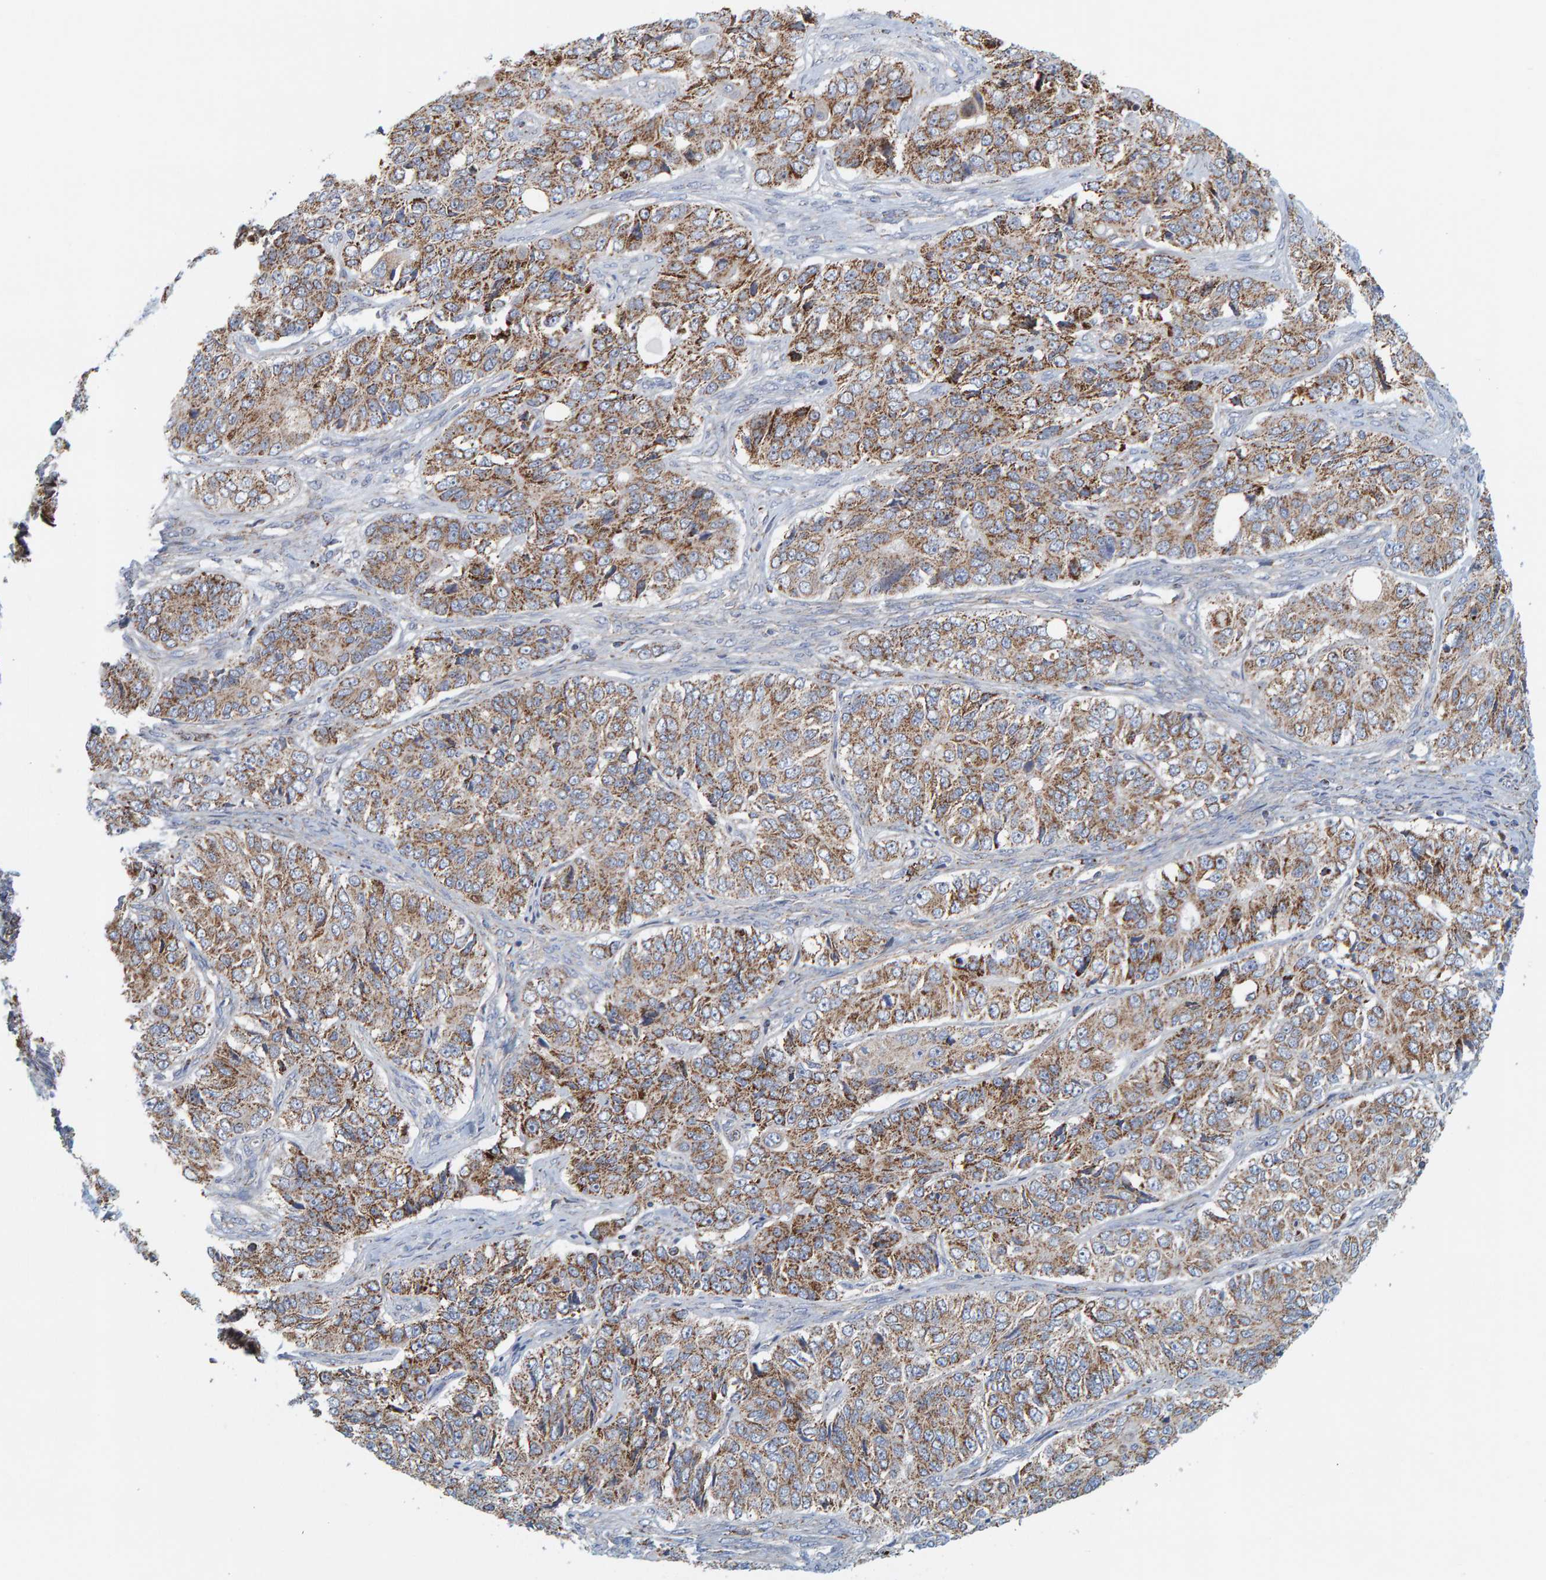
{"staining": {"intensity": "moderate", "quantity": ">75%", "location": "cytoplasmic/membranous"}, "tissue": "ovarian cancer", "cell_type": "Tumor cells", "image_type": "cancer", "snomed": [{"axis": "morphology", "description": "Carcinoma, endometroid"}, {"axis": "topography", "description": "Ovary"}], "caption": "DAB immunohistochemical staining of human ovarian cancer reveals moderate cytoplasmic/membranous protein expression in about >75% of tumor cells. (DAB = brown stain, brightfield microscopy at high magnification).", "gene": "B9D1", "patient": {"sex": "female", "age": 51}}